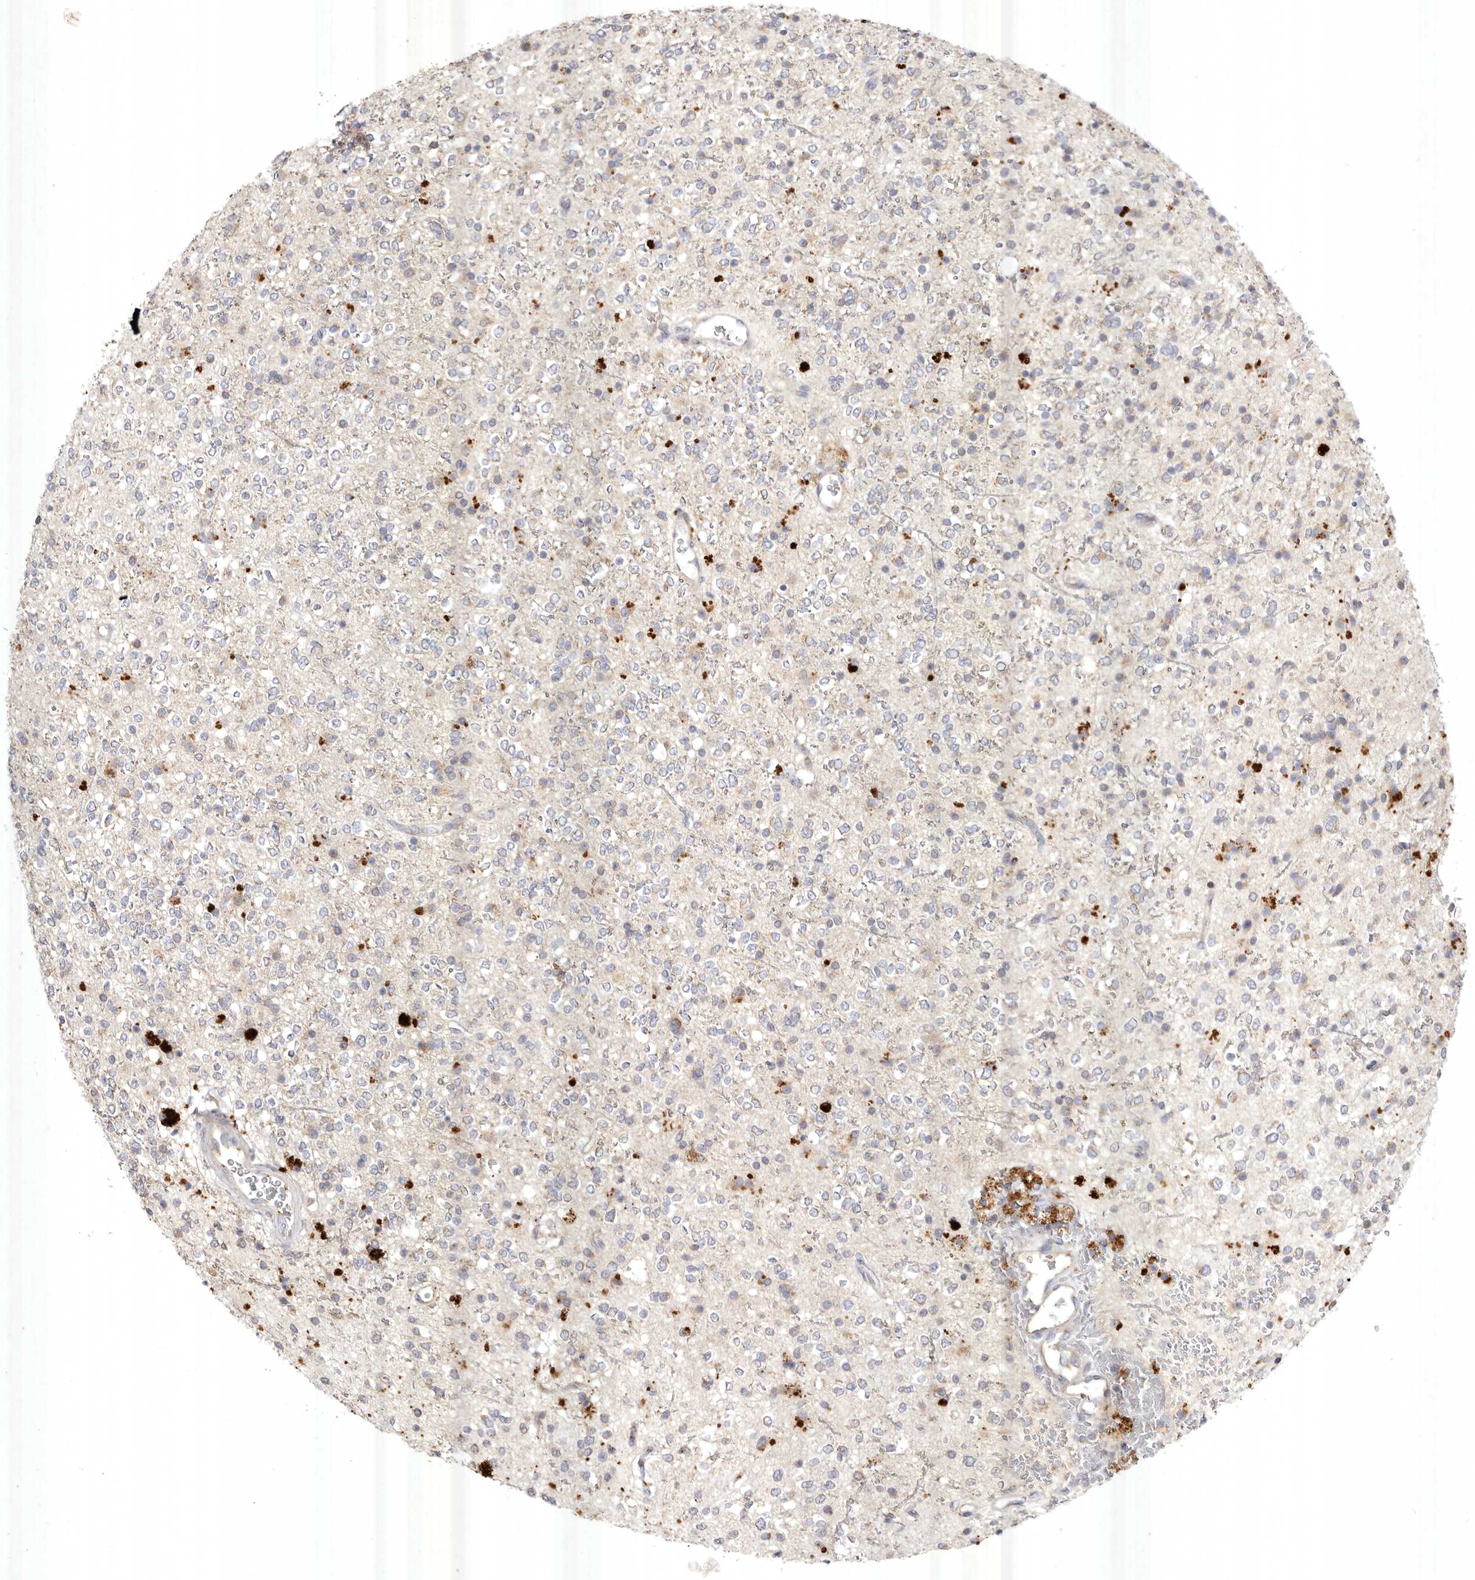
{"staining": {"intensity": "negative", "quantity": "none", "location": "none"}, "tissue": "glioma", "cell_type": "Tumor cells", "image_type": "cancer", "snomed": [{"axis": "morphology", "description": "Glioma, malignant, High grade"}, {"axis": "topography", "description": "Brain"}], "caption": "Protein analysis of glioma exhibits no significant staining in tumor cells.", "gene": "USP24", "patient": {"sex": "male", "age": 34}}